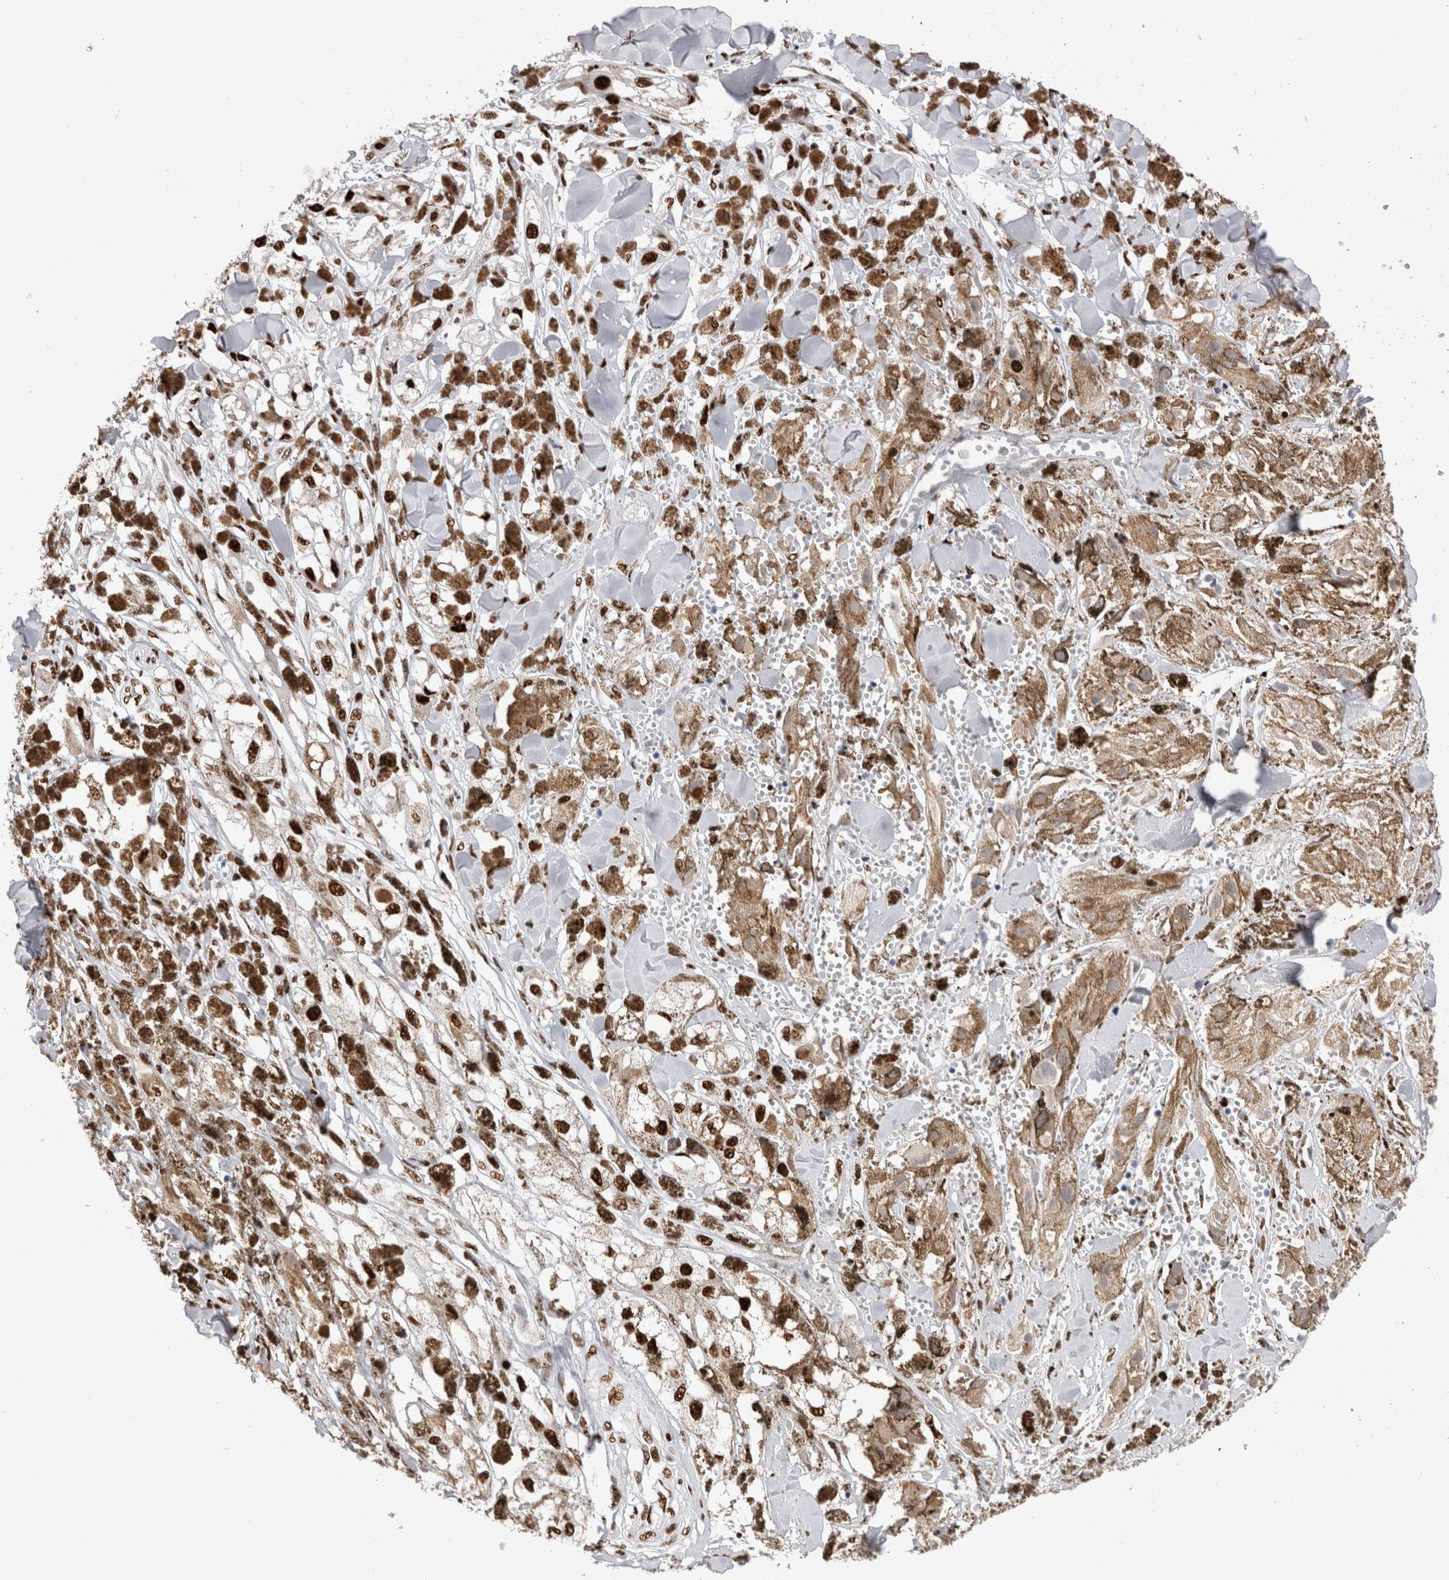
{"staining": {"intensity": "strong", "quantity": ">75%", "location": "nuclear"}, "tissue": "melanoma", "cell_type": "Tumor cells", "image_type": "cancer", "snomed": [{"axis": "morphology", "description": "Malignant melanoma, NOS"}, {"axis": "topography", "description": "Skin"}], "caption": "Human malignant melanoma stained with a protein marker displays strong staining in tumor cells.", "gene": "RBM6", "patient": {"sex": "male", "age": 88}}